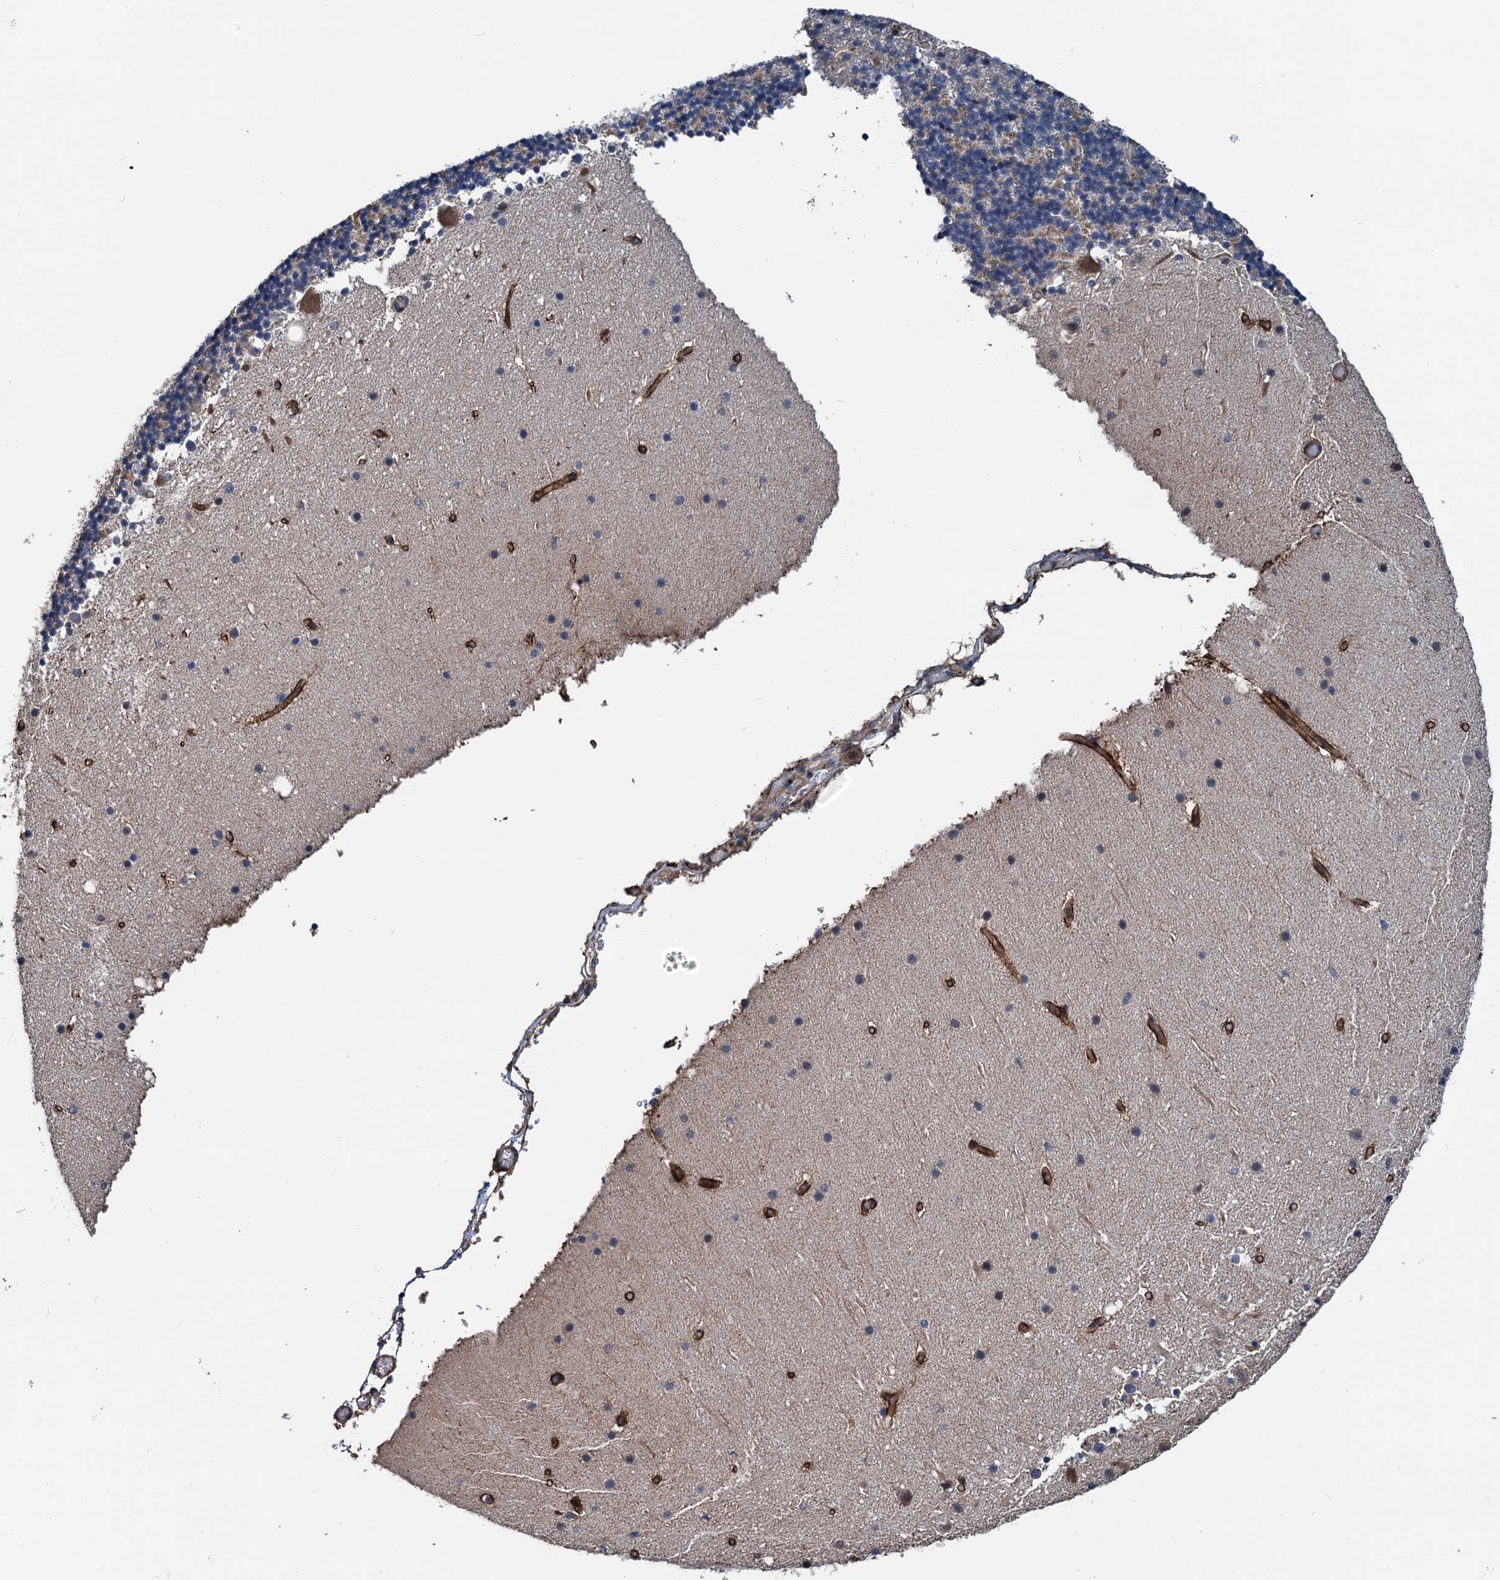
{"staining": {"intensity": "negative", "quantity": "none", "location": "none"}, "tissue": "cerebellum", "cell_type": "Cells in granular layer", "image_type": "normal", "snomed": [{"axis": "morphology", "description": "Normal tissue, NOS"}, {"axis": "topography", "description": "Cerebellum"}], "caption": "This photomicrograph is of benign cerebellum stained with immunohistochemistry (IHC) to label a protein in brown with the nuclei are counter-stained blue. There is no positivity in cells in granular layer. The staining is performed using DAB brown chromogen with nuclei counter-stained in using hematoxylin.", "gene": "ELAC1", "patient": {"sex": "male", "age": 57}}